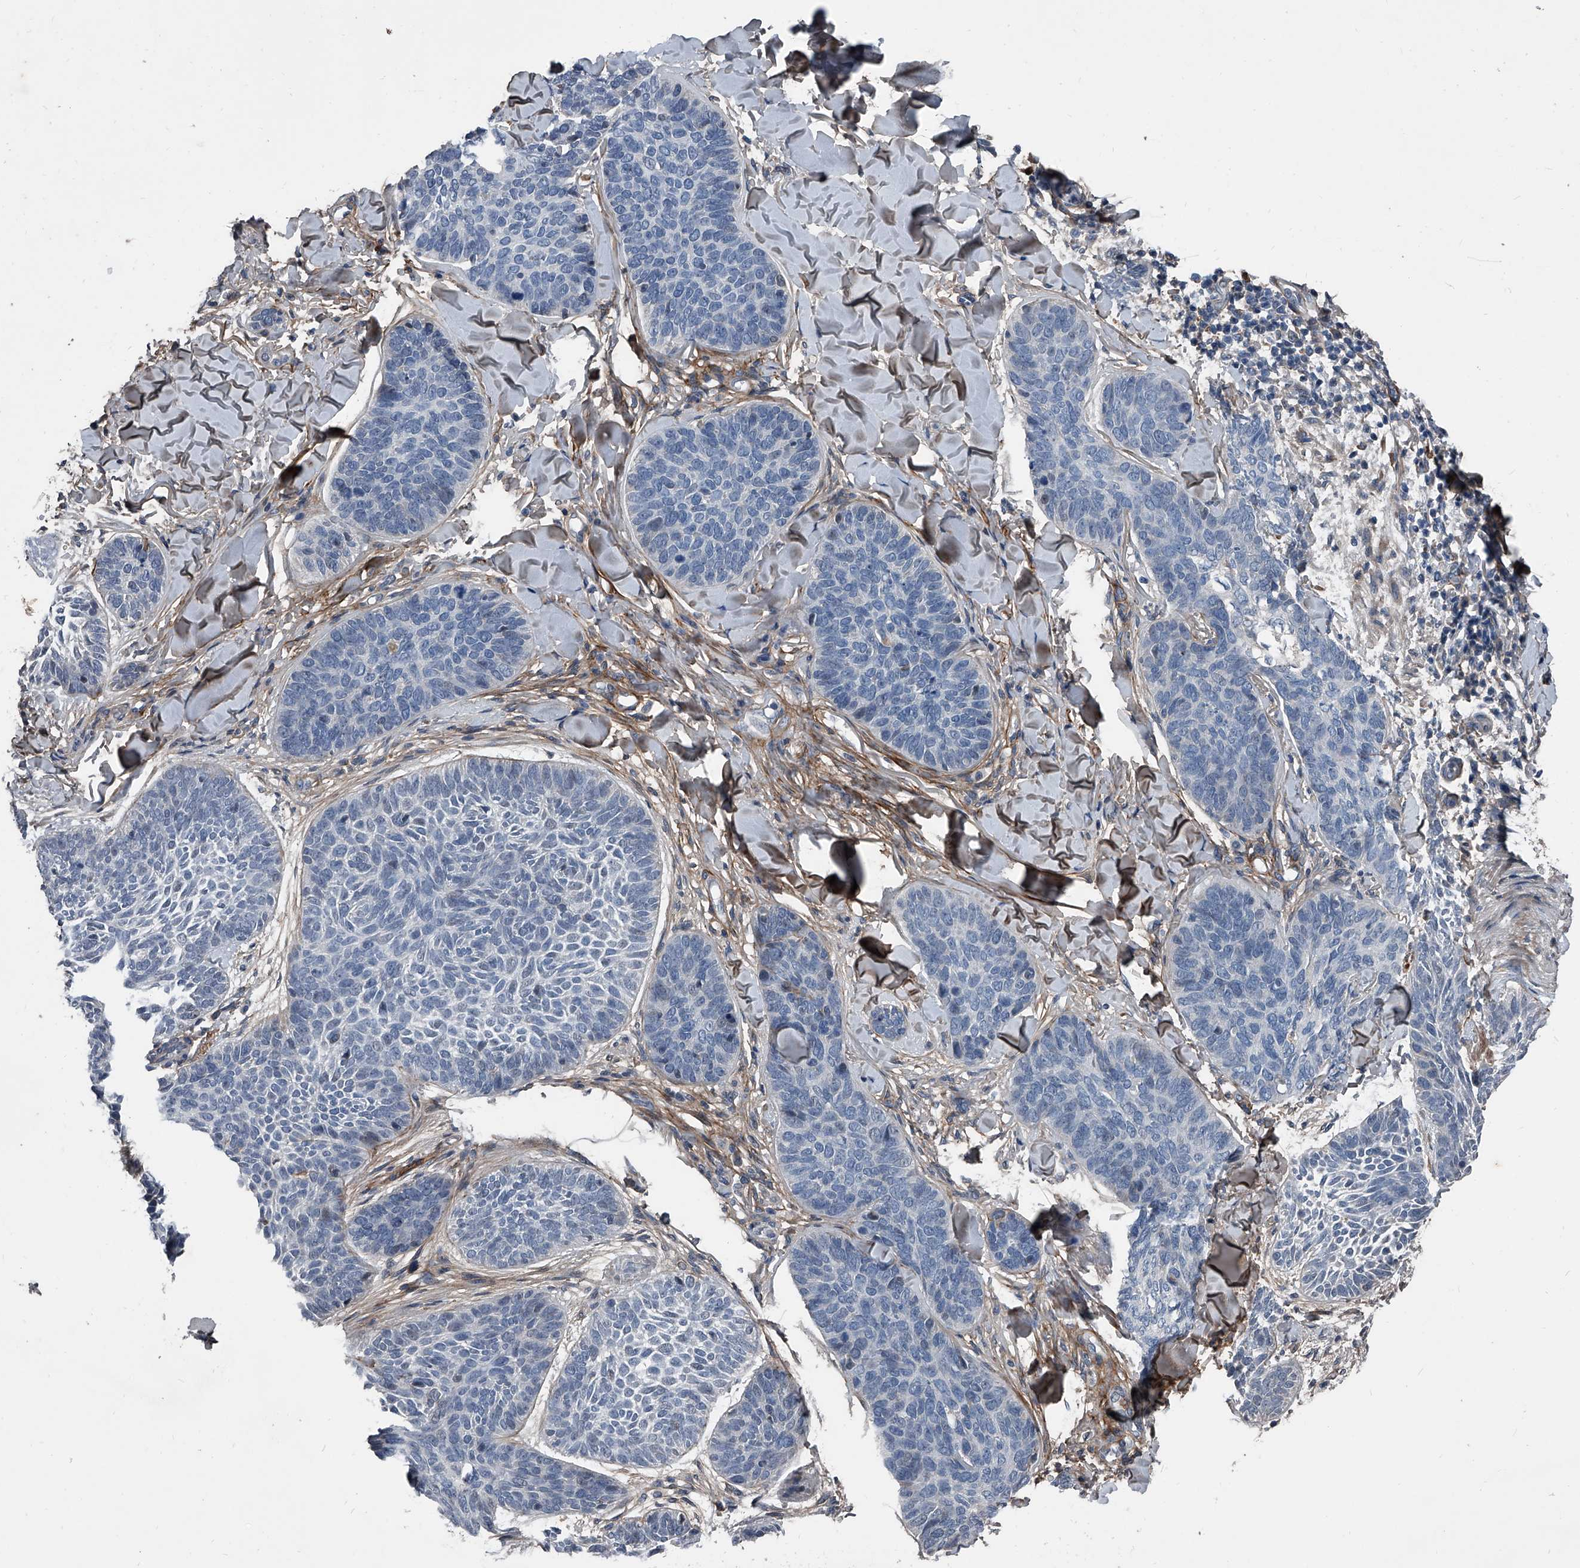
{"staining": {"intensity": "negative", "quantity": "none", "location": "none"}, "tissue": "skin cancer", "cell_type": "Tumor cells", "image_type": "cancer", "snomed": [{"axis": "morphology", "description": "Basal cell carcinoma"}, {"axis": "topography", "description": "Skin"}], "caption": "IHC of skin cancer exhibits no expression in tumor cells.", "gene": "PHACTR1", "patient": {"sex": "male", "age": 85}}